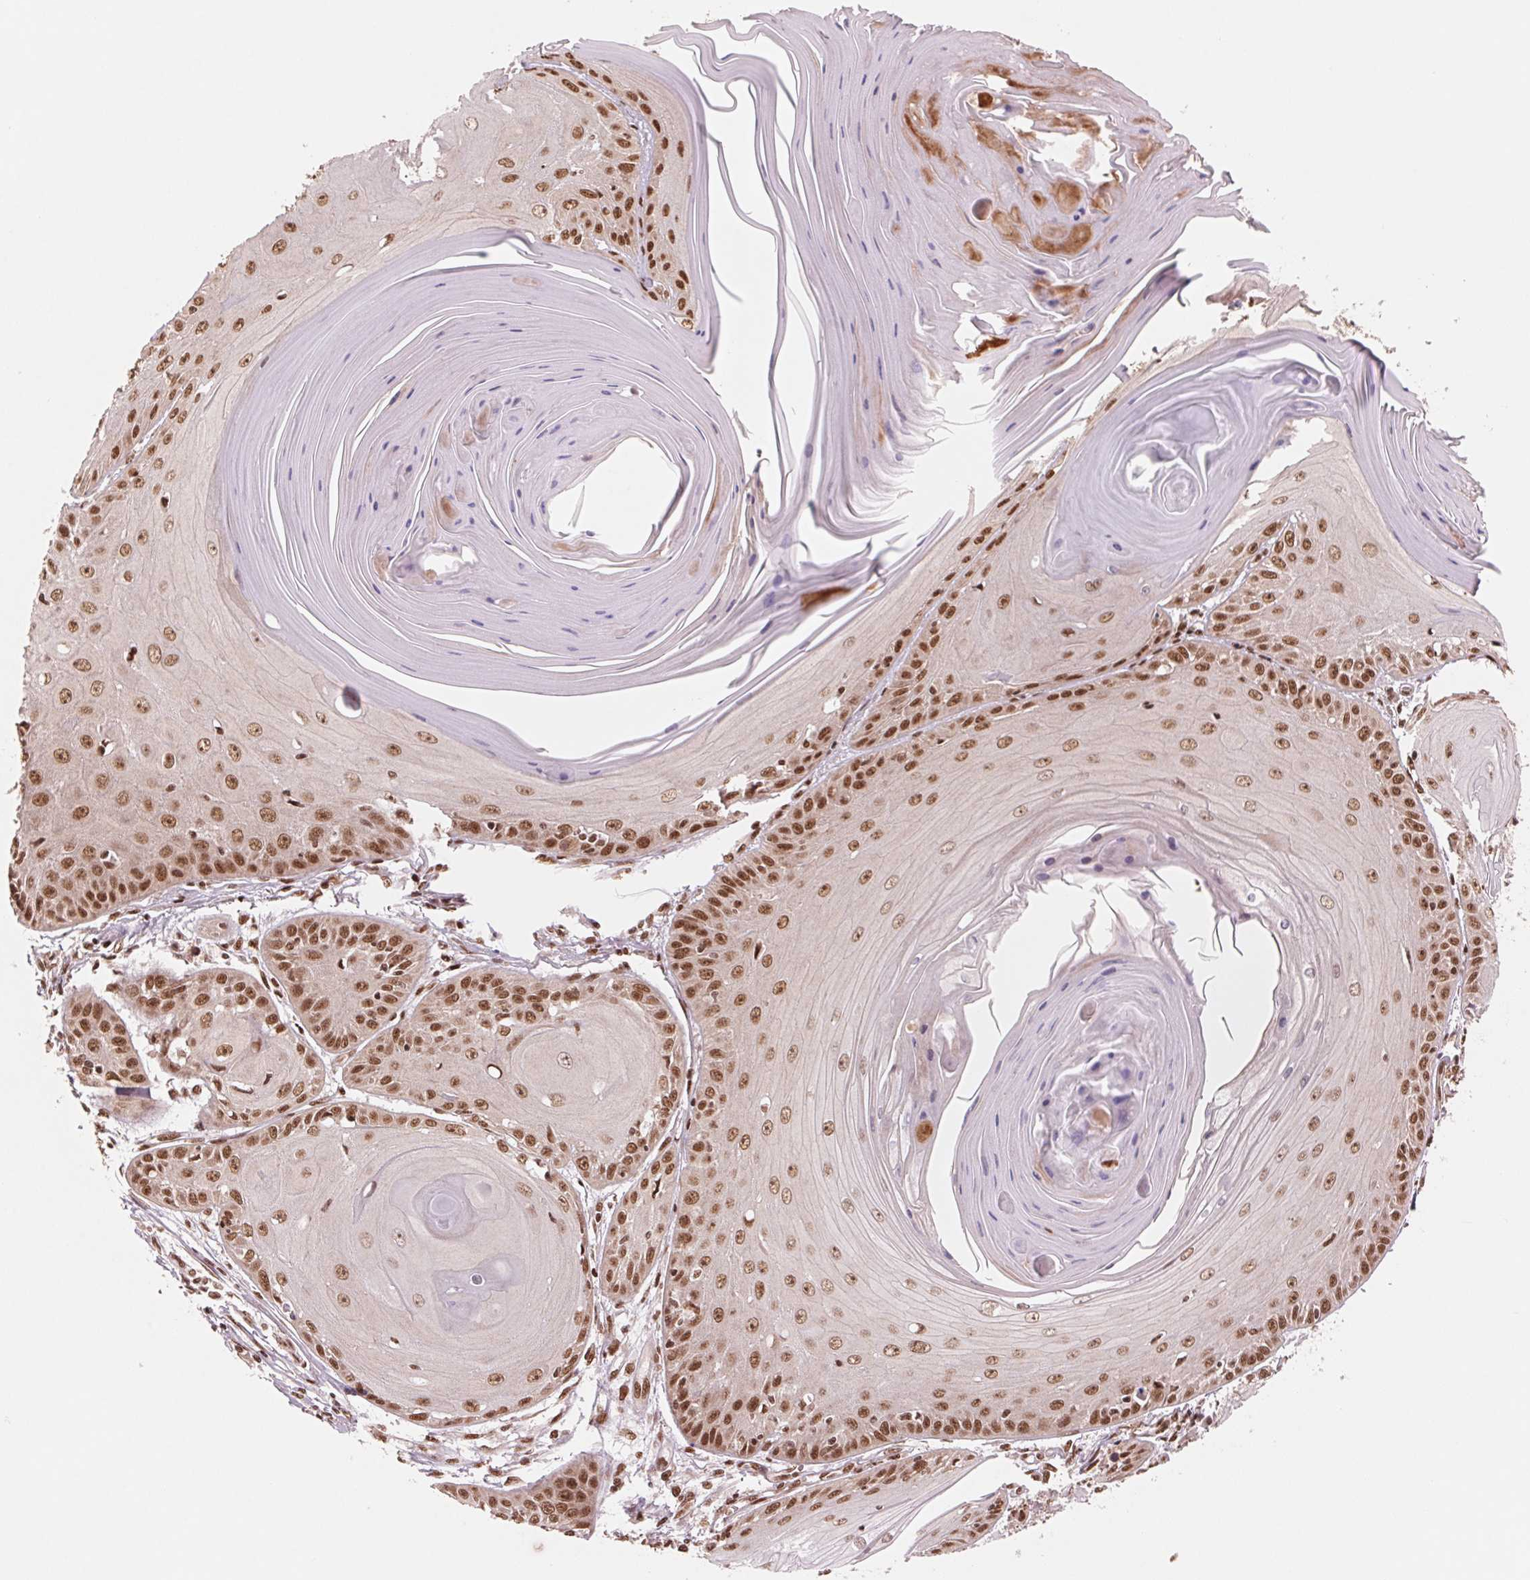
{"staining": {"intensity": "moderate", "quantity": ">75%", "location": "nuclear"}, "tissue": "skin cancer", "cell_type": "Tumor cells", "image_type": "cancer", "snomed": [{"axis": "morphology", "description": "Squamous cell carcinoma, NOS"}, {"axis": "topography", "description": "Skin"}, {"axis": "topography", "description": "Vulva"}], "caption": "IHC of skin cancer (squamous cell carcinoma) demonstrates medium levels of moderate nuclear staining in about >75% of tumor cells.", "gene": "TTLL9", "patient": {"sex": "female", "age": 85}}